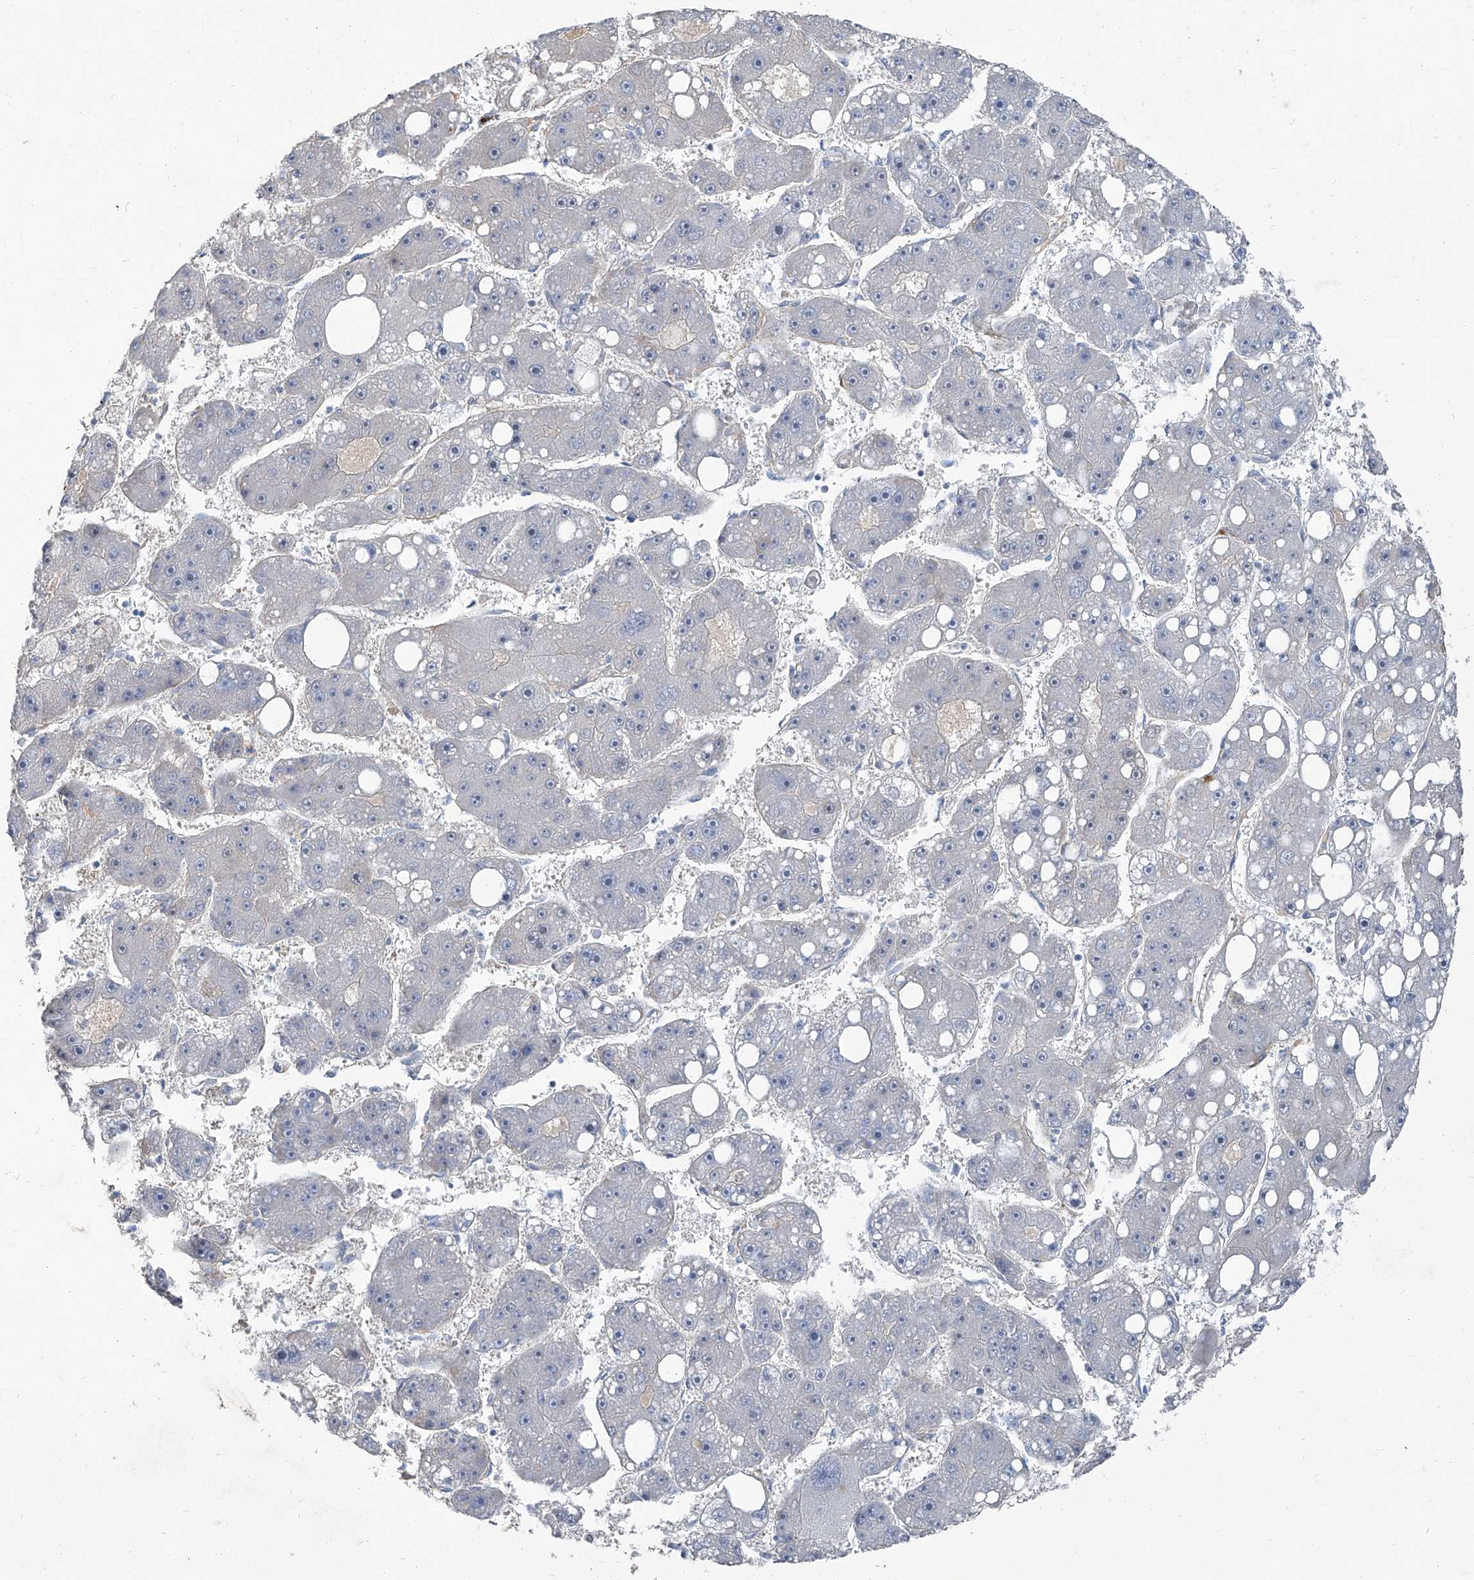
{"staining": {"intensity": "negative", "quantity": "none", "location": "none"}, "tissue": "liver cancer", "cell_type": "Tumor cells", "image_type": "cancer", "snomed": [{"axis": "morphology", "description": "Carcinoma, Hepatocellular, NOS"}, {"axis": "topography", "description": "Liver"}], "caption": "Tumor cells show no significant protein staining in hepatocellular carcinoma (liver). (DAB (3,3'-diaminobenzidine) immunohistochemistry (IHC) visualized using brightfield microscopy, high magnification).", "gene": "HOXA3", "patient": {"sex": "female", "age": 61}}